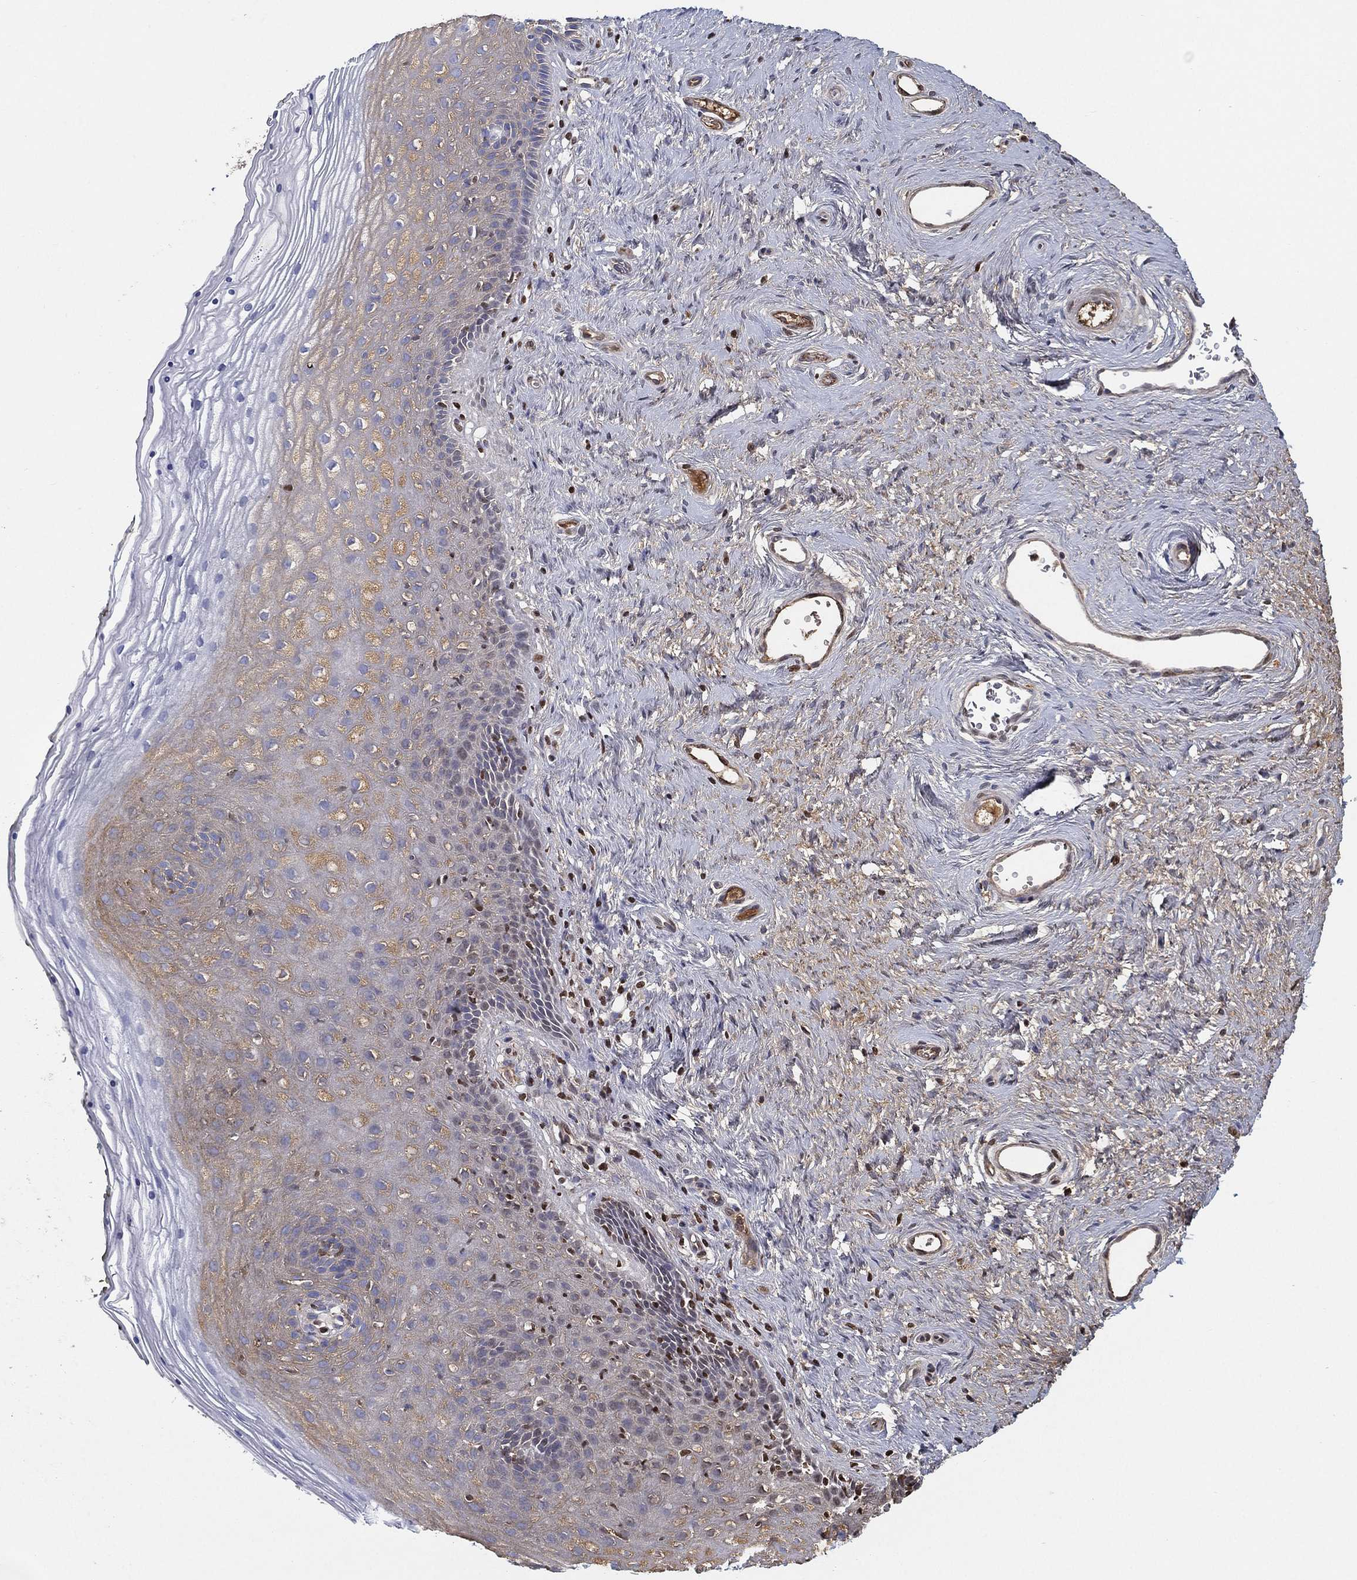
{"staining": {"intensity": "weak", "quantity": "25%-75%", "location": "cytoplasmic/membranous"}, "tissue": "vagina", "cell_type": "Squamous epithelial cells", "image_type": "normal", "snomed": [{"axis": "morphology", "description": "Normal tissue, NOS"}, {"axis": "topography", "description": "Vagina"}], "caption": "An immunohistochemistry image of benign tissue is shown. Protein staining in brown shows weak cytoplasmic/membranous positivity in vagina within squamous epithelial cells. (DAB IHC, brown staining for protein, blue staining for nuclei).", "gene": "IFNB1", "patient": {"sex": "female", "age": 45}}